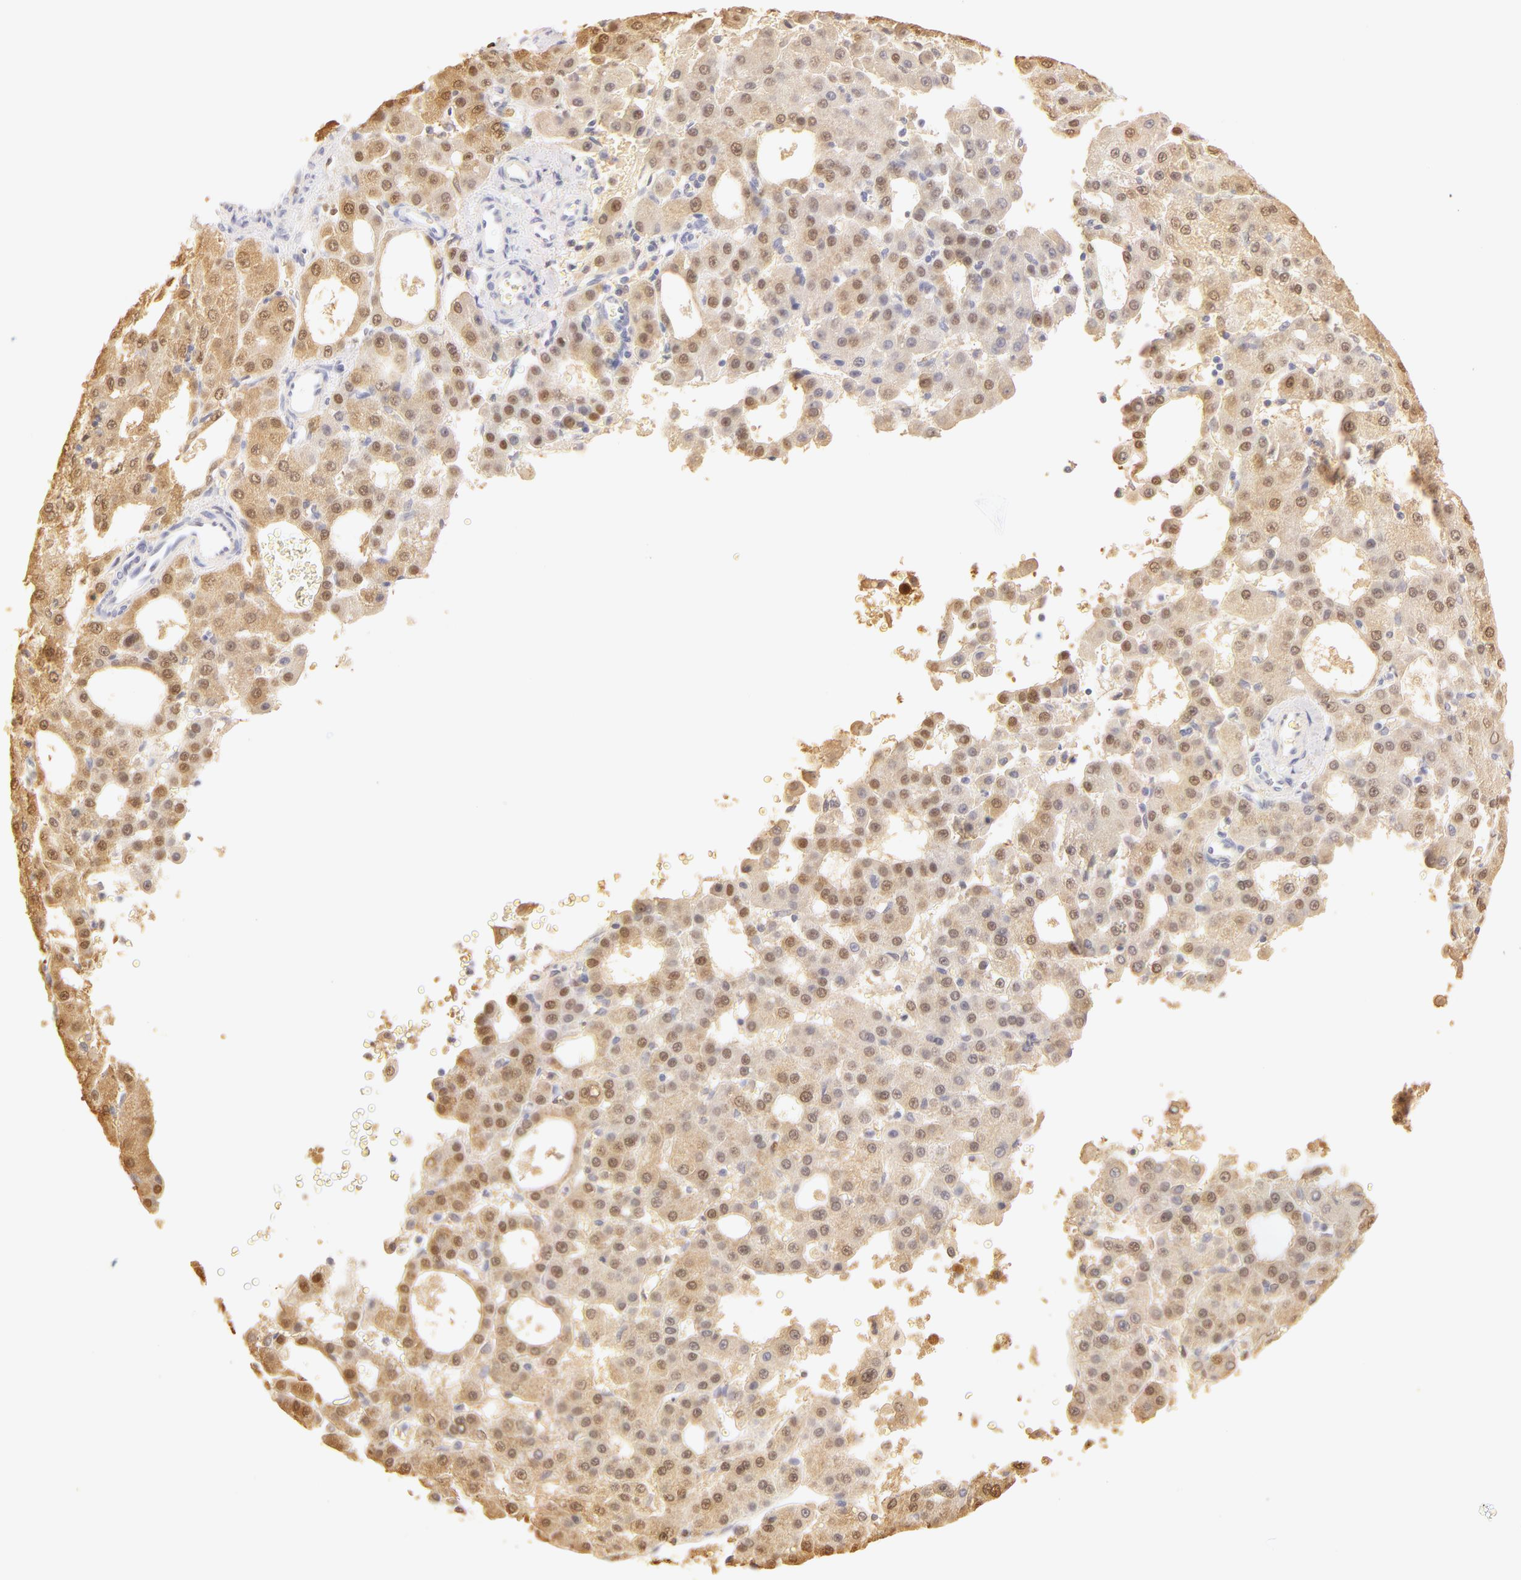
{"staining": {"intensity": "weak", "quantity": "25%-75%", "location": "nuclear"}, "tissue": "liver cancer", "cell_type": "Tumor cells", "image_type": "cancer", "snomed": [{"axis": "morphology", "description": "Carcinoma, Hepatocellular, NOS"}, {"axis": "topography", "description": "Liver"}], "caption": "Liver cancer (hepatocellular carcinoma) stained for a protein displays weak nuclear positivity in tumor cells.", "gene": "CA2", "patient": {"sex": "male", "age": 47}}